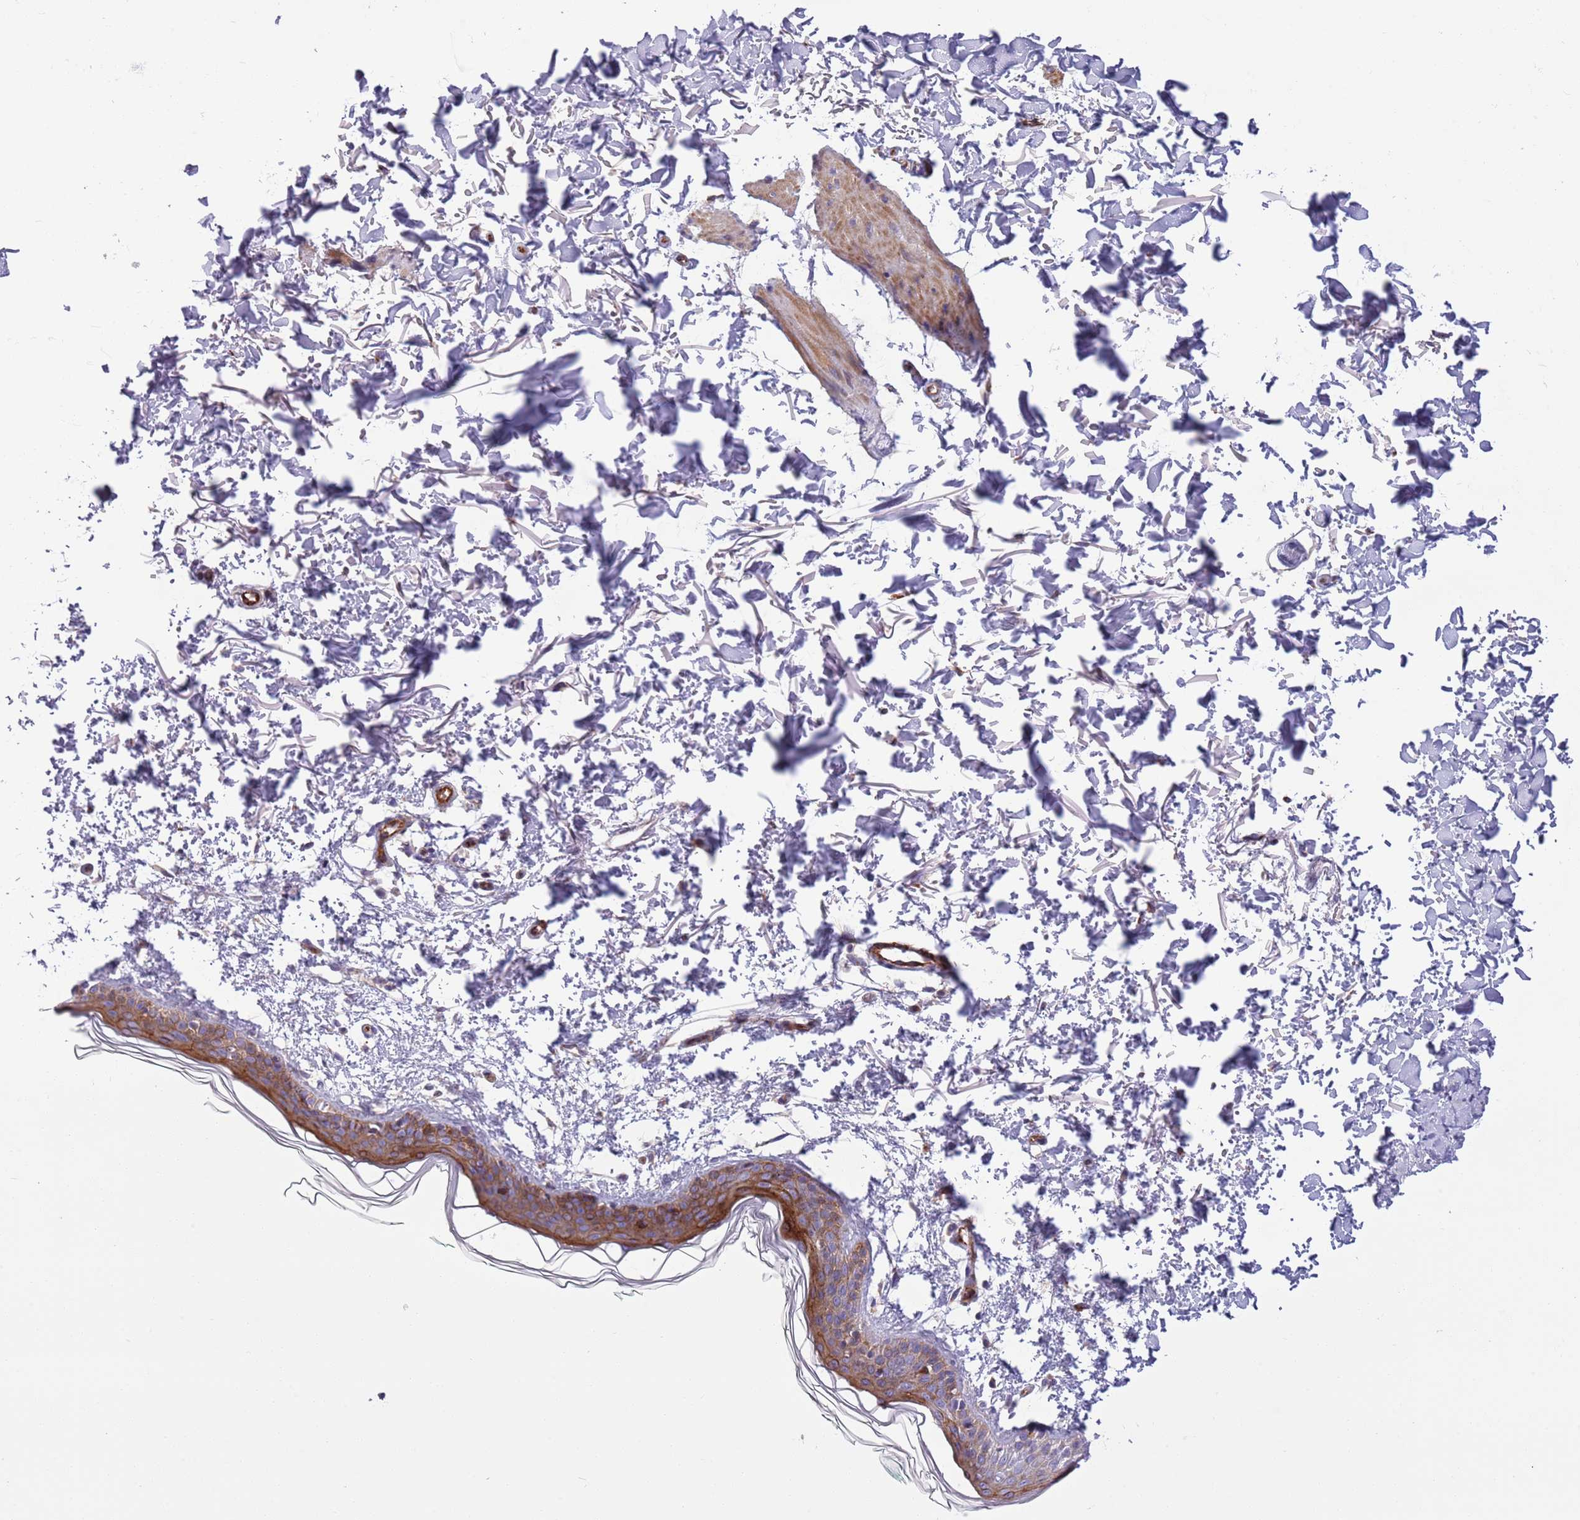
{"staining": {"intensity": "negative", "quantity": "none", "location": "none"}, "tissue": "skin", "cell_type": "Fibroblasts", "image_type": "normal", "snomed": [{"axis": "morphology", "description": "Normal tissue, NOS"}, {"axis": "topography", "description": "Skin"}], "caption": "Immunohistochemical staining of unremarkable skin displays no significant staining in fibroblasts.", "gene": "MRPL32", "patient": {"sex": "male", "age": 66}}